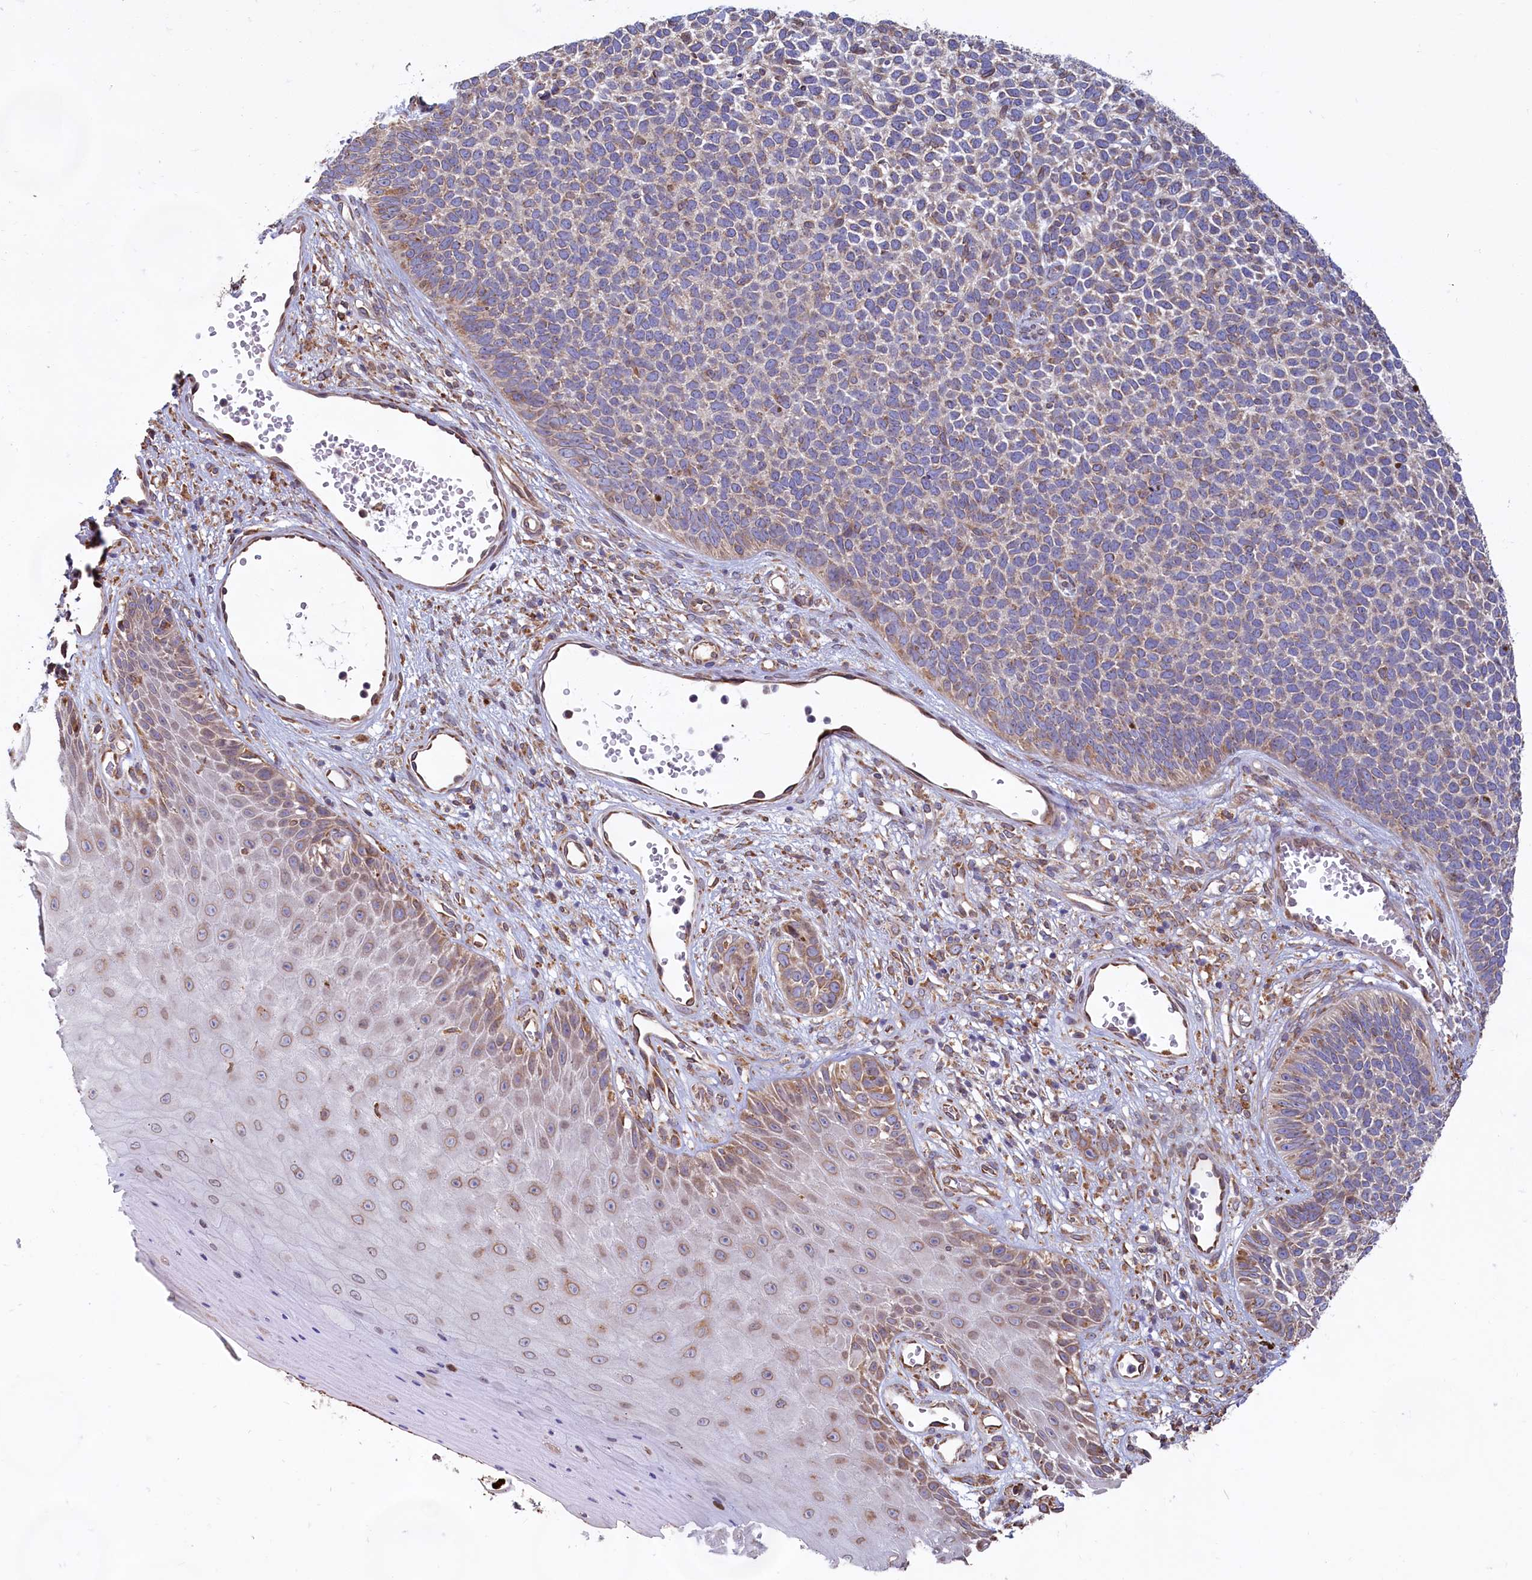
{"staining": {"intensity": "weak", "quantity": "25%-75%", "location": "cytoplasmic/membranous"}, "tissue": "skin cancer", "cell_type": "Tumor cells", "image_type": "cancer", "snomed": [{"axis": "morphology", "description": "Basal cell carcinoma"}, {"axis": "topography", "description": "Skin"}], "caption": "Skin basal cell carcinoma tissue shows weak cytoplasmic/membranous staining in approximately 25%-75% of tumor cells (DAB (3,3'-diaminobenzidine) IHC with brightfield microscopy, high magnification).", "gene": "TBC1D19", "patient": {"sex": "female", "age": 84}}